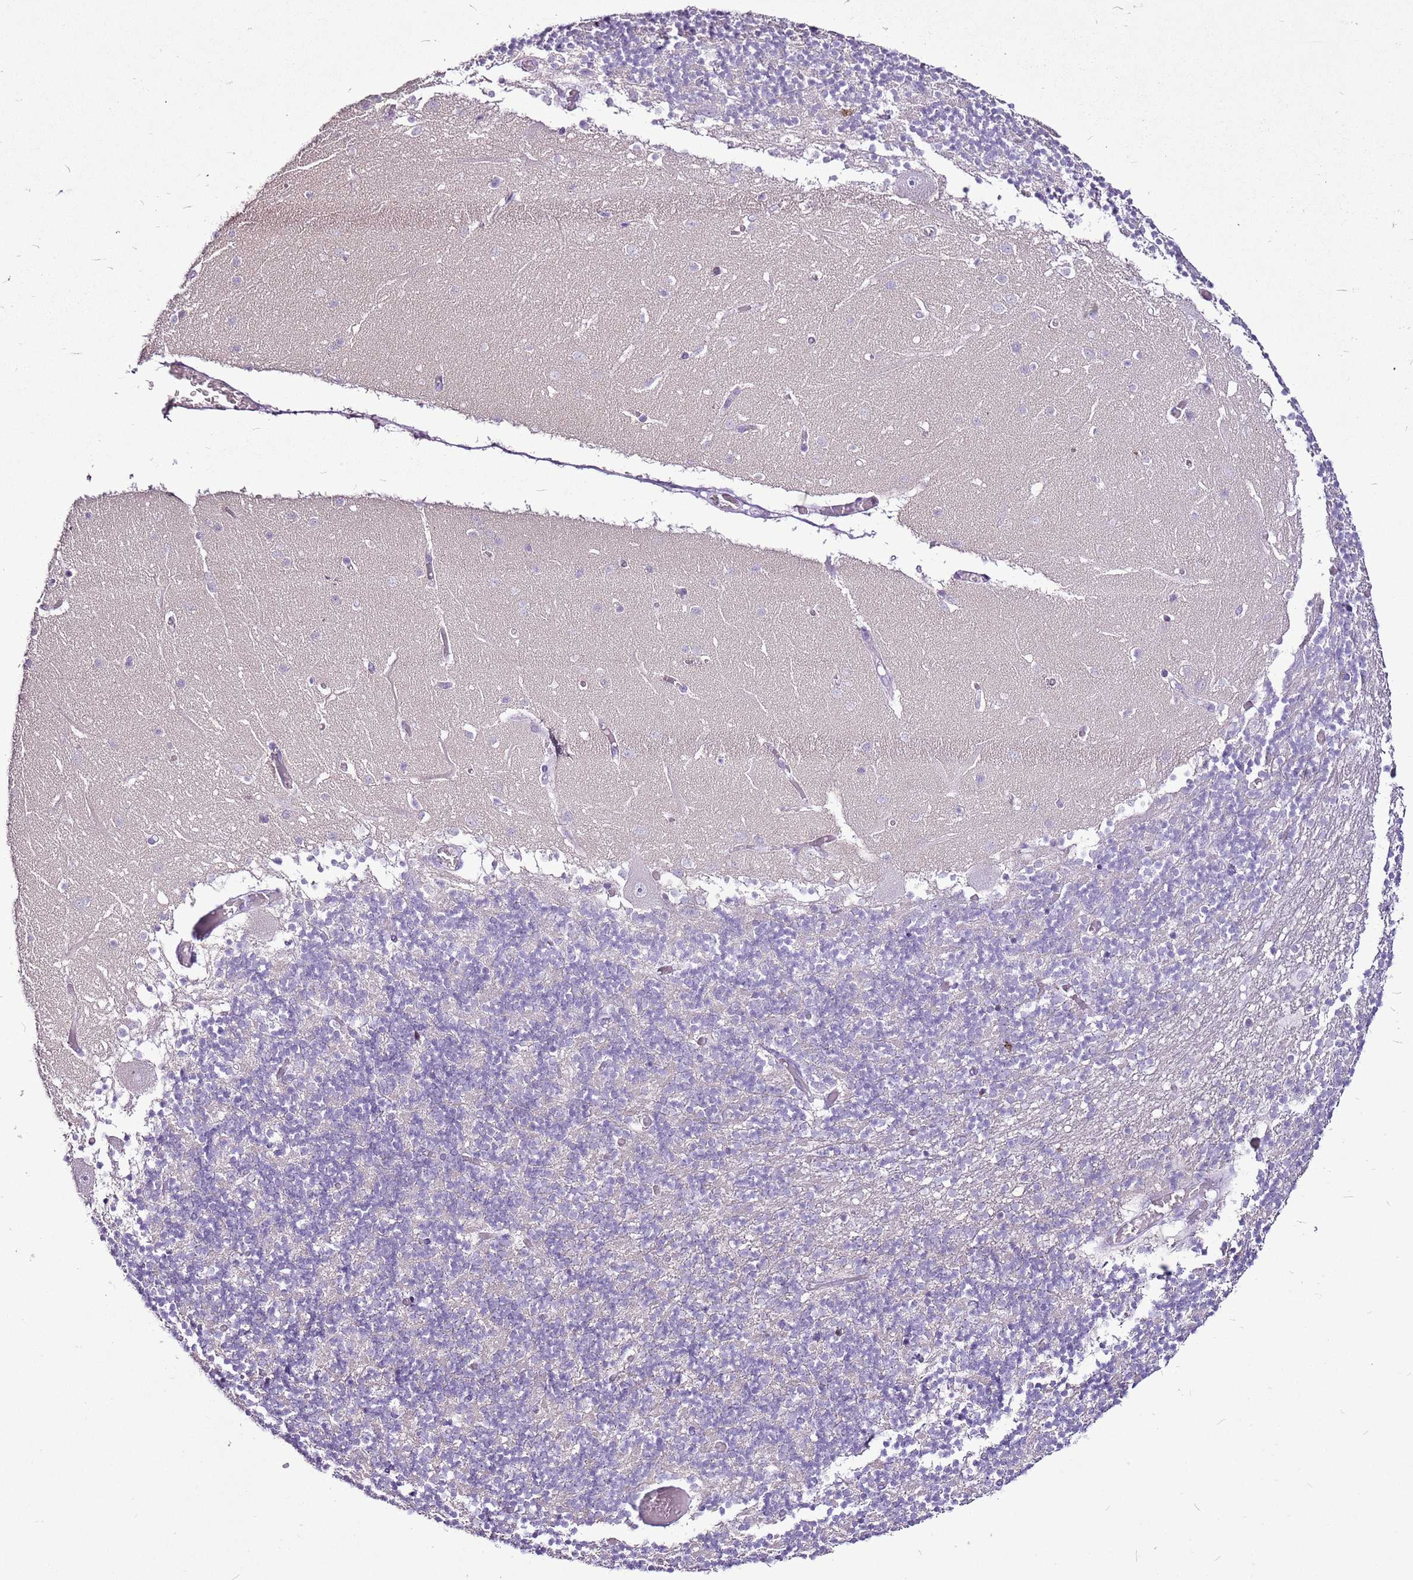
{"staining": {"intensity": "negative", "quantity": "none", "location": "none"}, "tissue": "cerebellum", "cell_type": "Cells in granular layer", "image_type": "normal", "snomed": [{"axis": "morphology", "description": "Normal tissue, NOS"}, {"axis": "topography", "description": "Cerebellum"}], "caption": "There is no significant expression in cells in granular layer of cerebellum. (Brightfield microscopy of DAB IHC at high magnification).", "gene": "CNFN", "patient": {"sex": "female", "age": 28}}